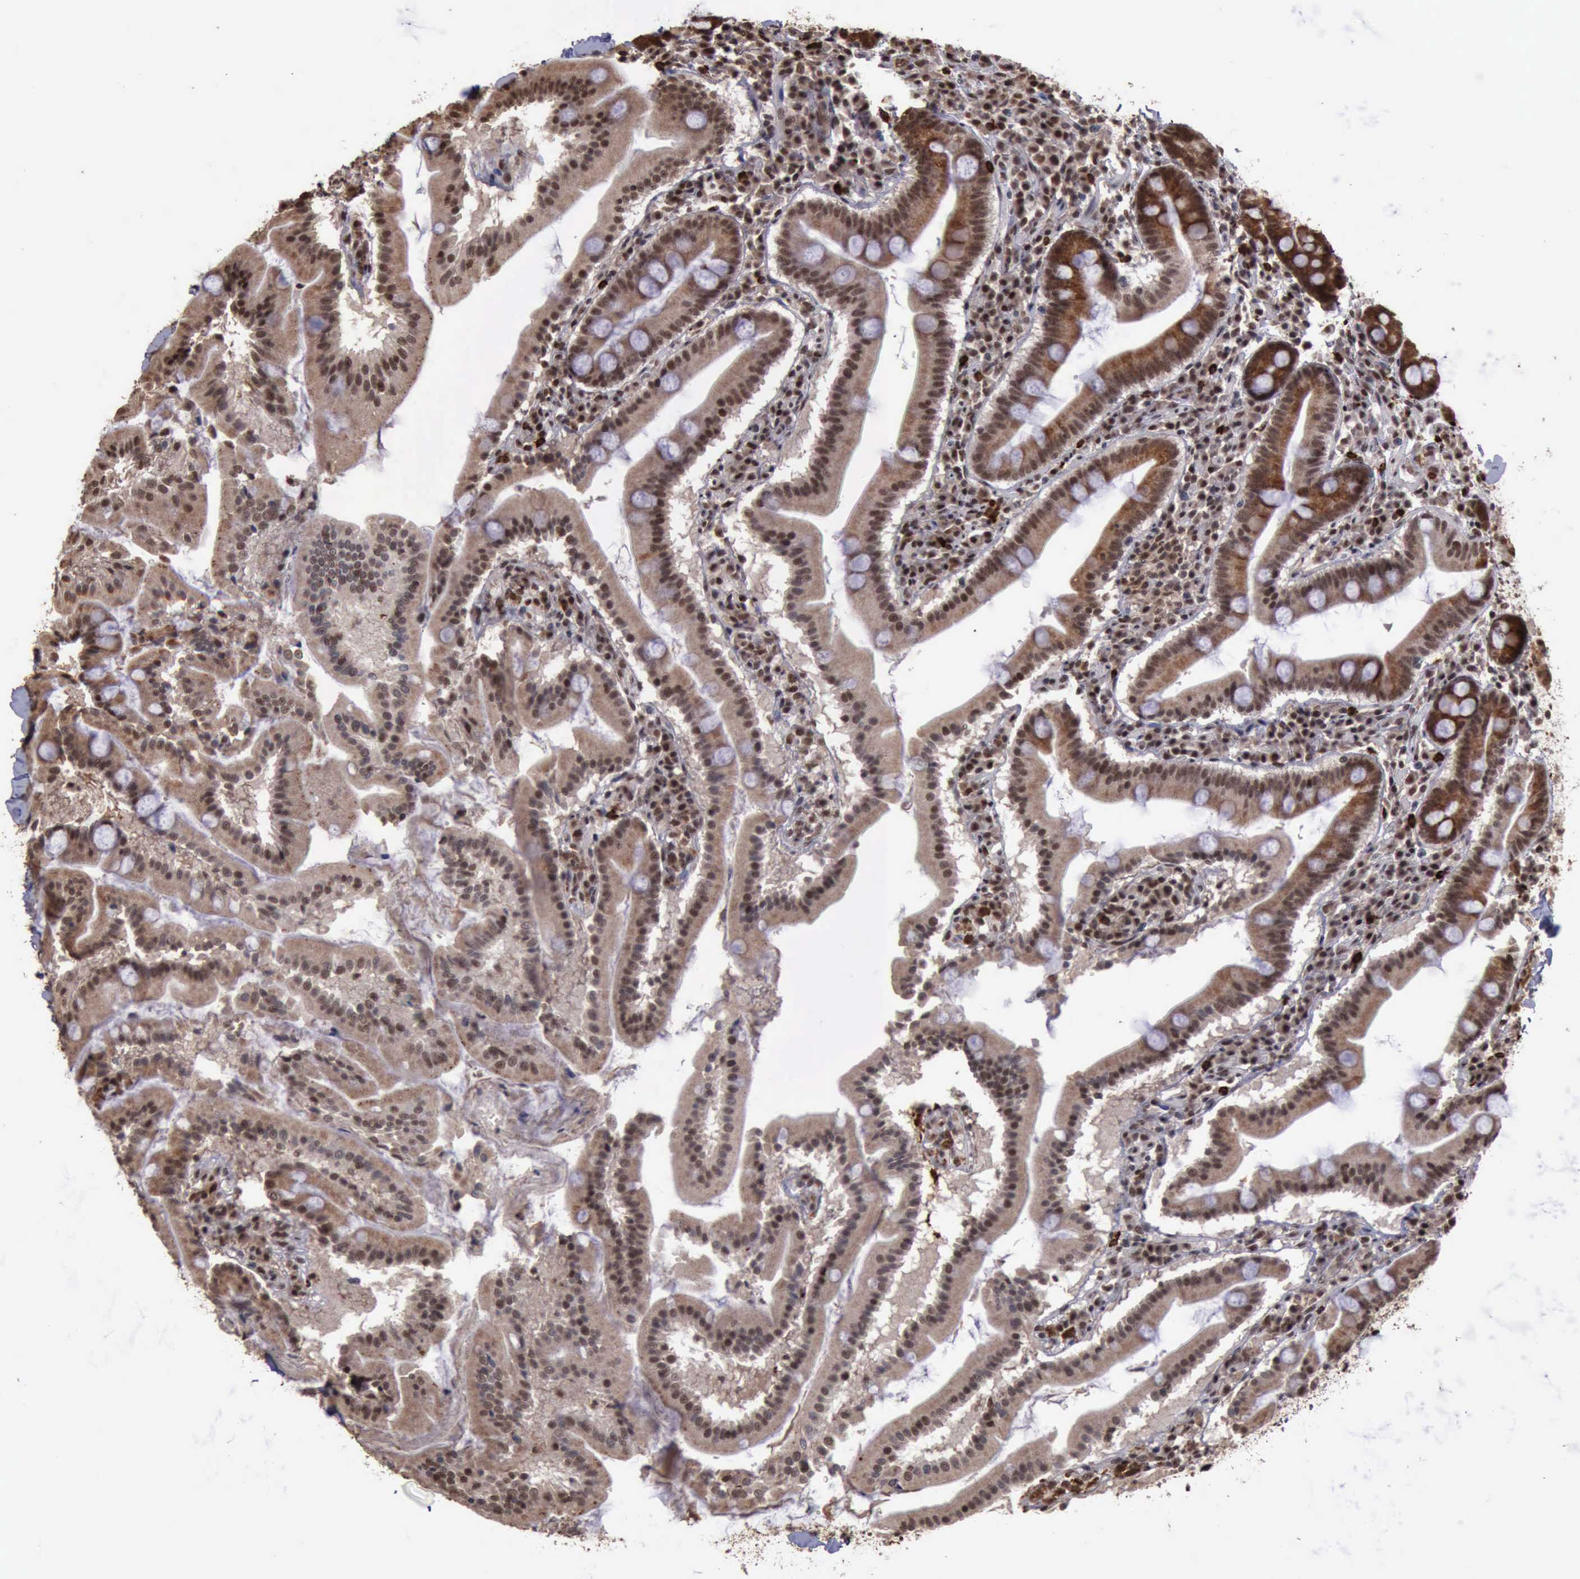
{"staining": {"intensity": "moderate", "quantity": ">75%", "location": "cytoplasmic/membranous,nuclear"}, "tissue": "duodenum", "cell_type": "Glandular cells", "image_type": "normal", "snomed": [{"axis": "morphology", "description": "Normal tissue, NOS"}, {"axis": "topography", "description": "Duodenum"}], "caption": "Immunohistochemical staining of unremarkable human duodenum displays medium levels of moderate cytoplasmic/membranous,nuclear staining in approximately >75% of glandular cells. (IHC, brightfield microscopy, high magnification).", "gene": "TRMT2A", "patient": {"sex": "male", "age": 50}}